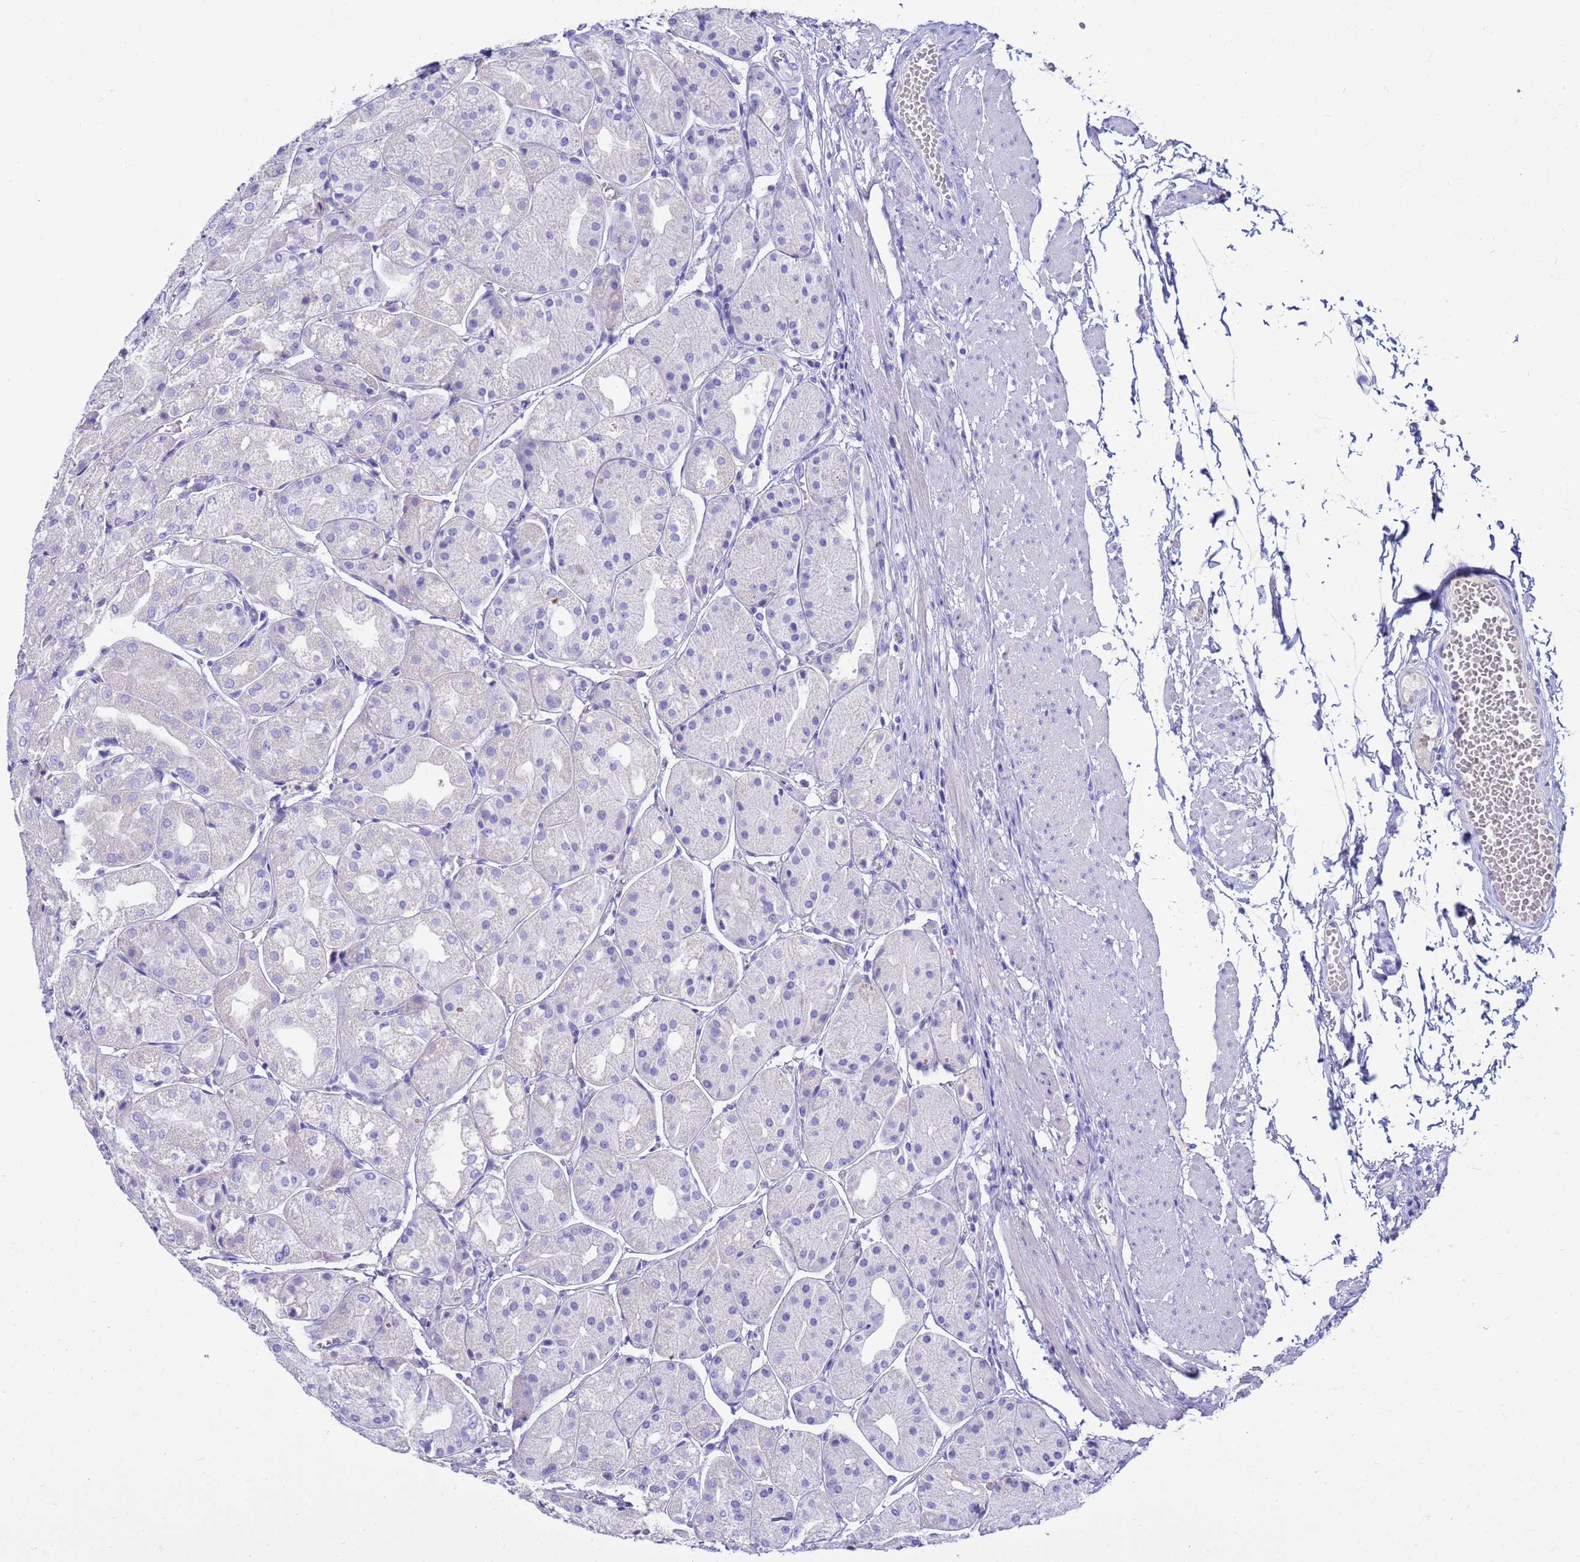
{"staining": {"intensity": "negative", "quantity": "none", "location": "none"}, "tissue": "stomach", "cell_type": "Glandular cells", "image_type": "normal", "snomed": [{"axis": "morphology", "description": "Normal tissue, NOS"}, {"axis": "topography", "description": "Stomach, upper"}], "caption": "Immunohistochemical staining of benign stomach reveals no significant positivity in glandular cells.", "gene": "SYCN", "patient": {"sex": "male", "age": 72}}